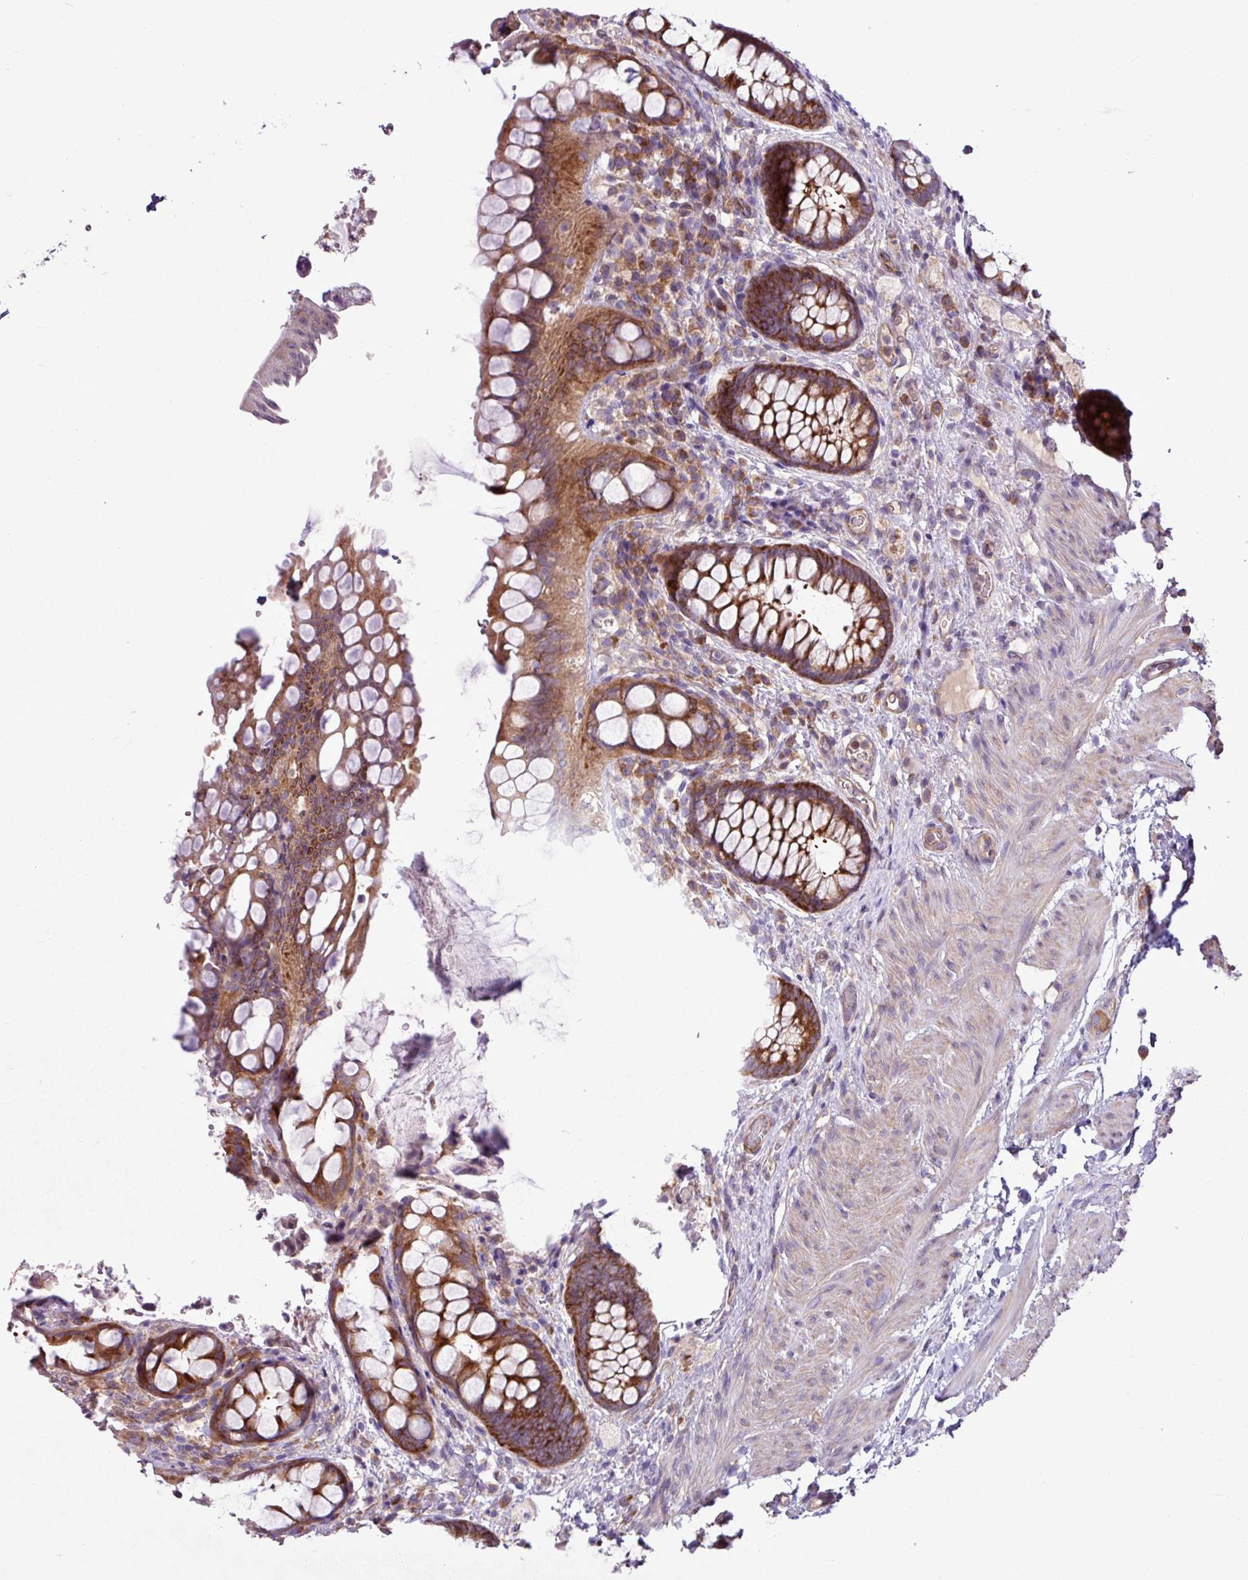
{"staining": {"intensity": "strong", "quantity": ">75%", "location": "cytoplasmic/membranous"}, "tissue": "rectum", "cell_type": "Glandular cells", "image_type": "normal", "snomed": [{"axis": "morphology", "description": "Normal tissue, NOS"}, {"axis": "topography", "description": "Rectum"}, {"axis": "topography", "description": "Peripheral nerve tissue"}], "caption": "Protein staining of normal rectum displays strong cytoplasmic/membranous staining in approximately >75% of glandular cells.", "gene": "MROH2A", "patient": {"sex": "female", "age": 69}}